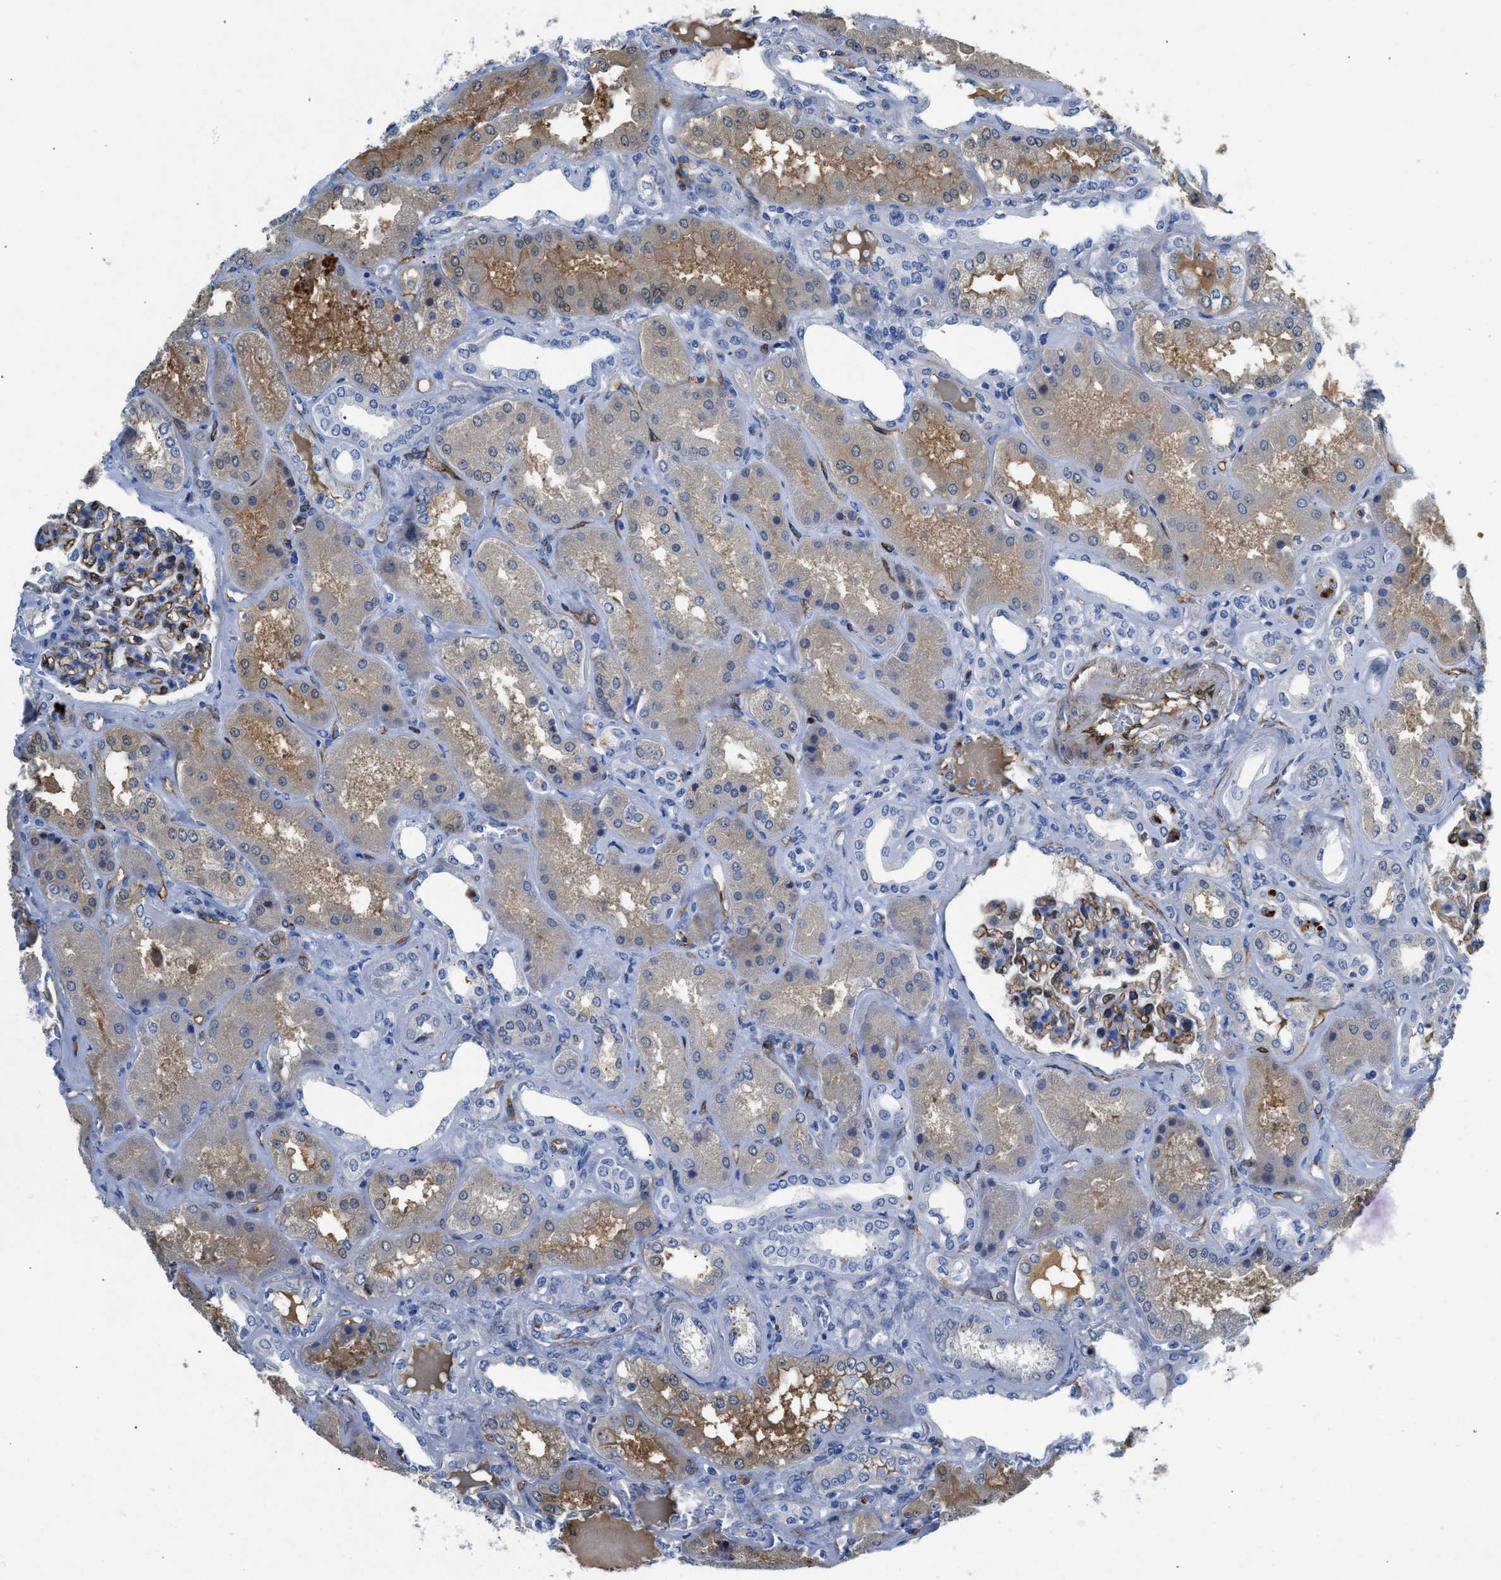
{"staining": {"intensity": "moderate", "quantity": "<25%", "location": "cytoplasmic/membranous"}, "tissue": "kidney", "cell_type": "Cells in glomeruli", "image_type": "normal", "snomed": [{"axis": "morphology", "description": "Normal tissue, NOS"}, {"axis": "topography", "description": "Kidney"}], "caption": "Immunohistochemical staining of benign human kidney shows low levels of moderate cytoplasmic/membranous expression in about <25% of cells in glomeruli.", "gene": "SPEG", "patient": {"sex": "female", "age": 56}}